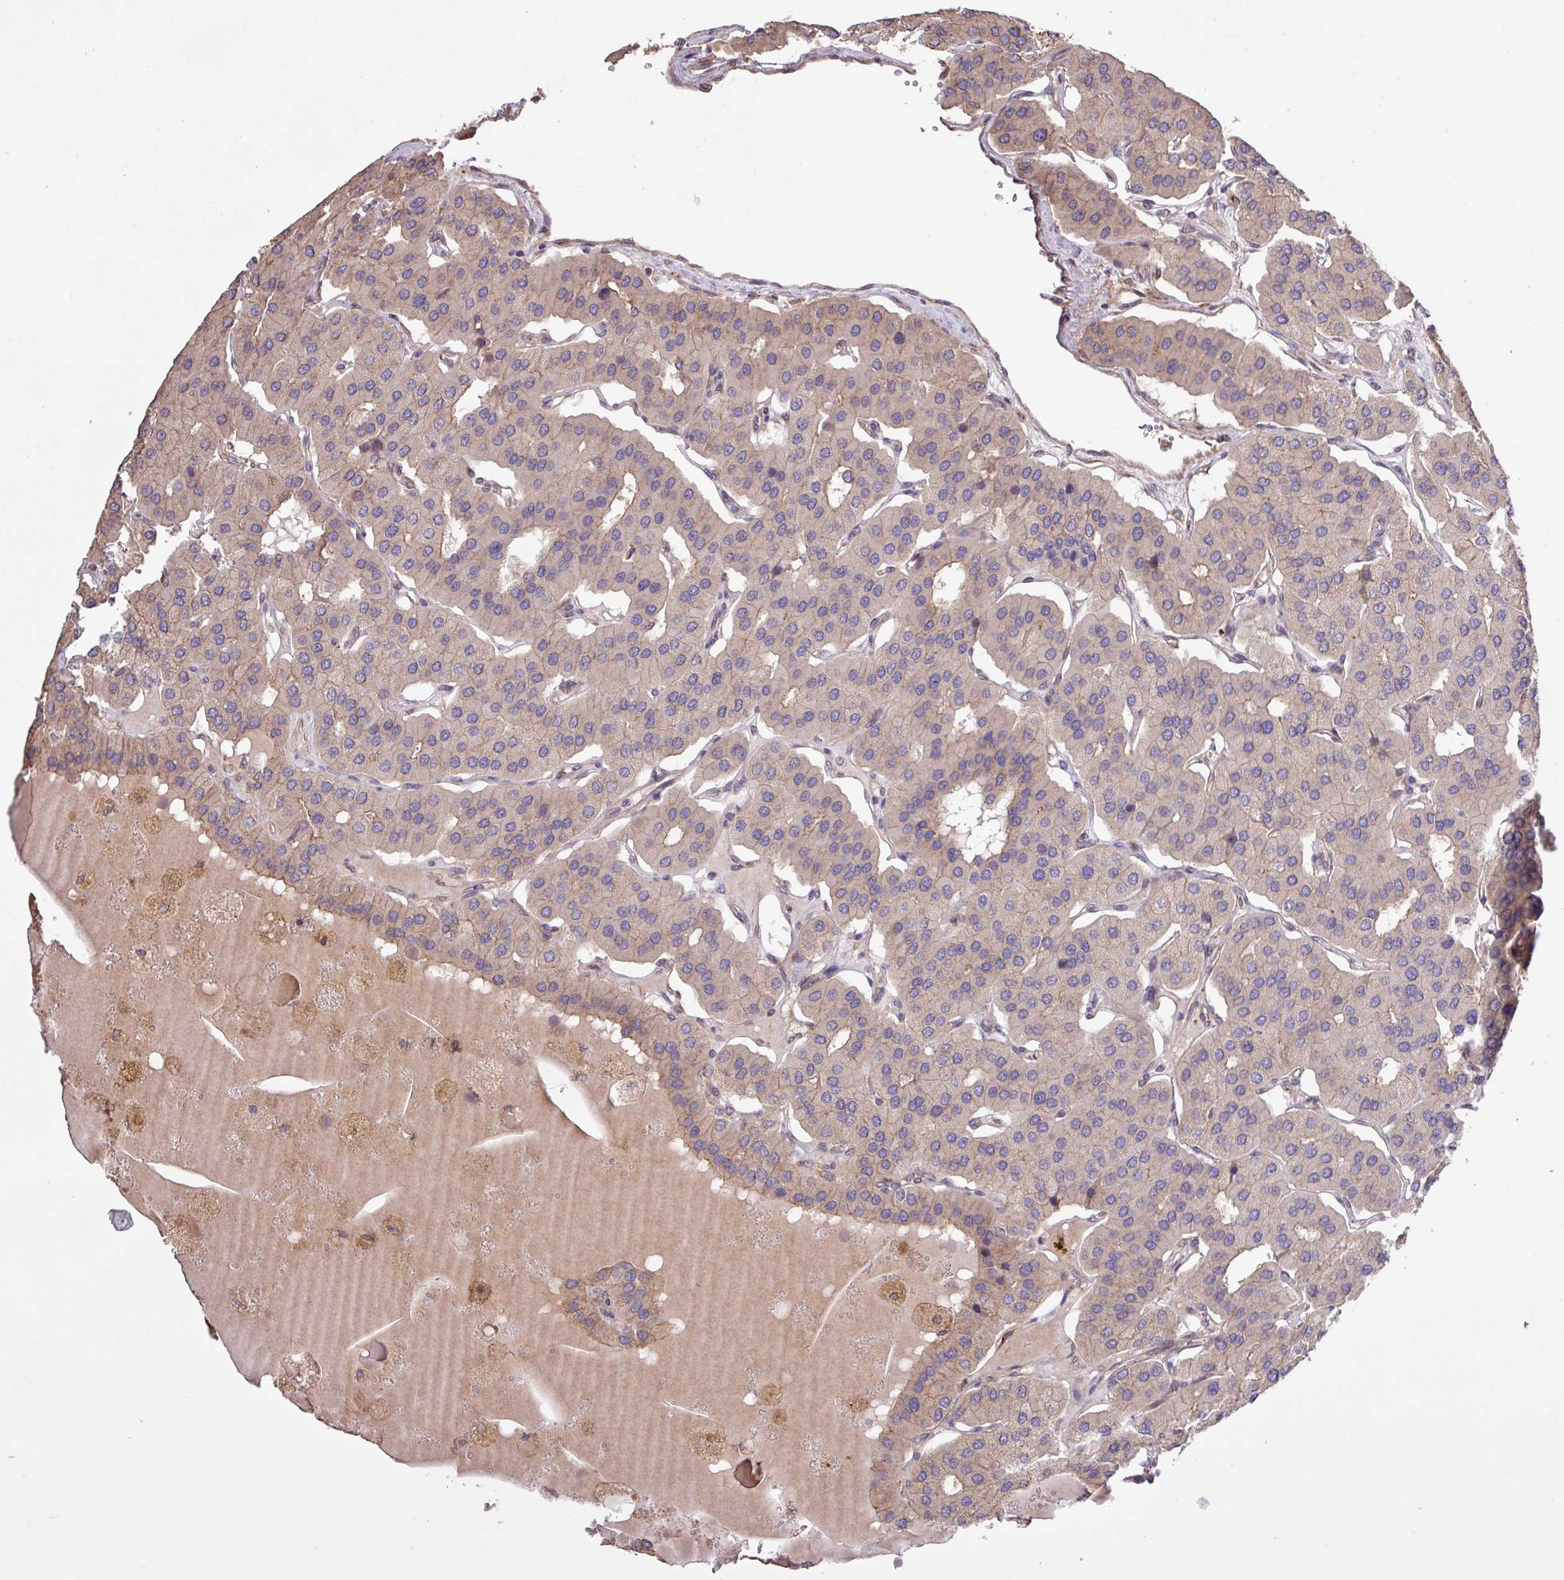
{"staining": {"intensity": "weak", "quantity": "<25%", "location": "cytoplasmic/membranous"}, "tissue": "parathyroid gland", "cell_type": "Glandular cells", "image_type": "normal", "snomed": [{"axis": "morphology", "description": "Normal tissue, NOS"}, {"axis": "morphology", "description": "Adenoma, NOS"}, {"axis": "topography", "description": "Parathyroid gland"}], "caption": "High power microscopy histopathology image of an IHC micrograph of benign parathyroid gland, revealing no significant expression in glandular cells. (Brightfield microscopy of DAB IHC at high magnification).", "gene": "MEGF6", "patient": {"sex": "female", "age": 86}}